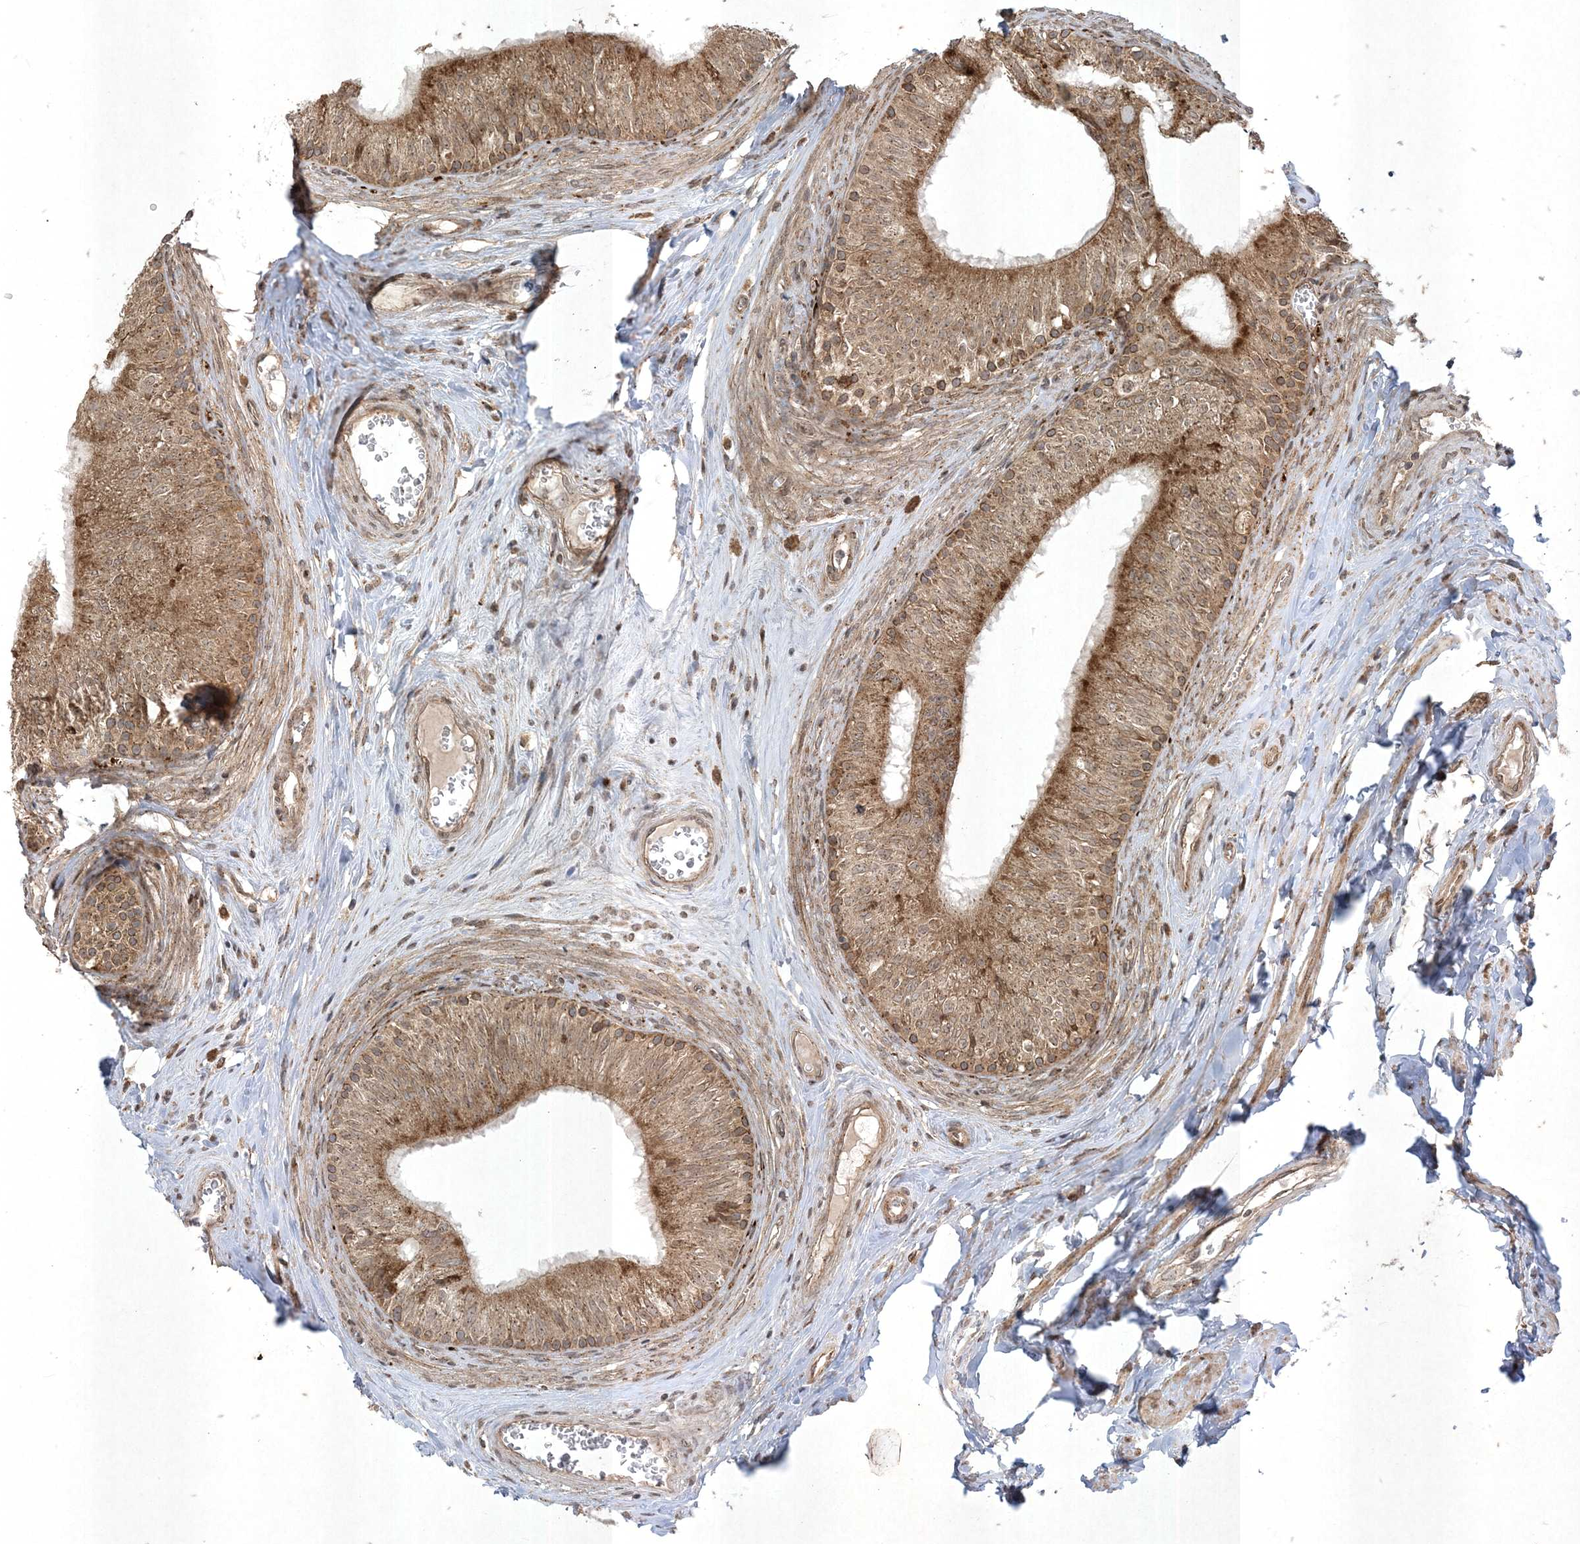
{"staining": {"intensity": "moderate", "quantity": ">75%", "location": "cytoplasmic/membranous"}, "tissue": "epididymis", "cell_type": "Glandular cells", "image_type": "normal", "snomed": [{"axis": "morphology", "description": "Normal tissue, NOS"}, {"axis": "topography", "description": "Epididymis"}], "caption": "Immunohistochemical staining of normal human epididymis shows >75% levels of moderate cytoplasmic/membranous protein expression in about >75% of glandular cells.", "gene": "RRAS", "patient": {"sex": "male", "age": 46}}